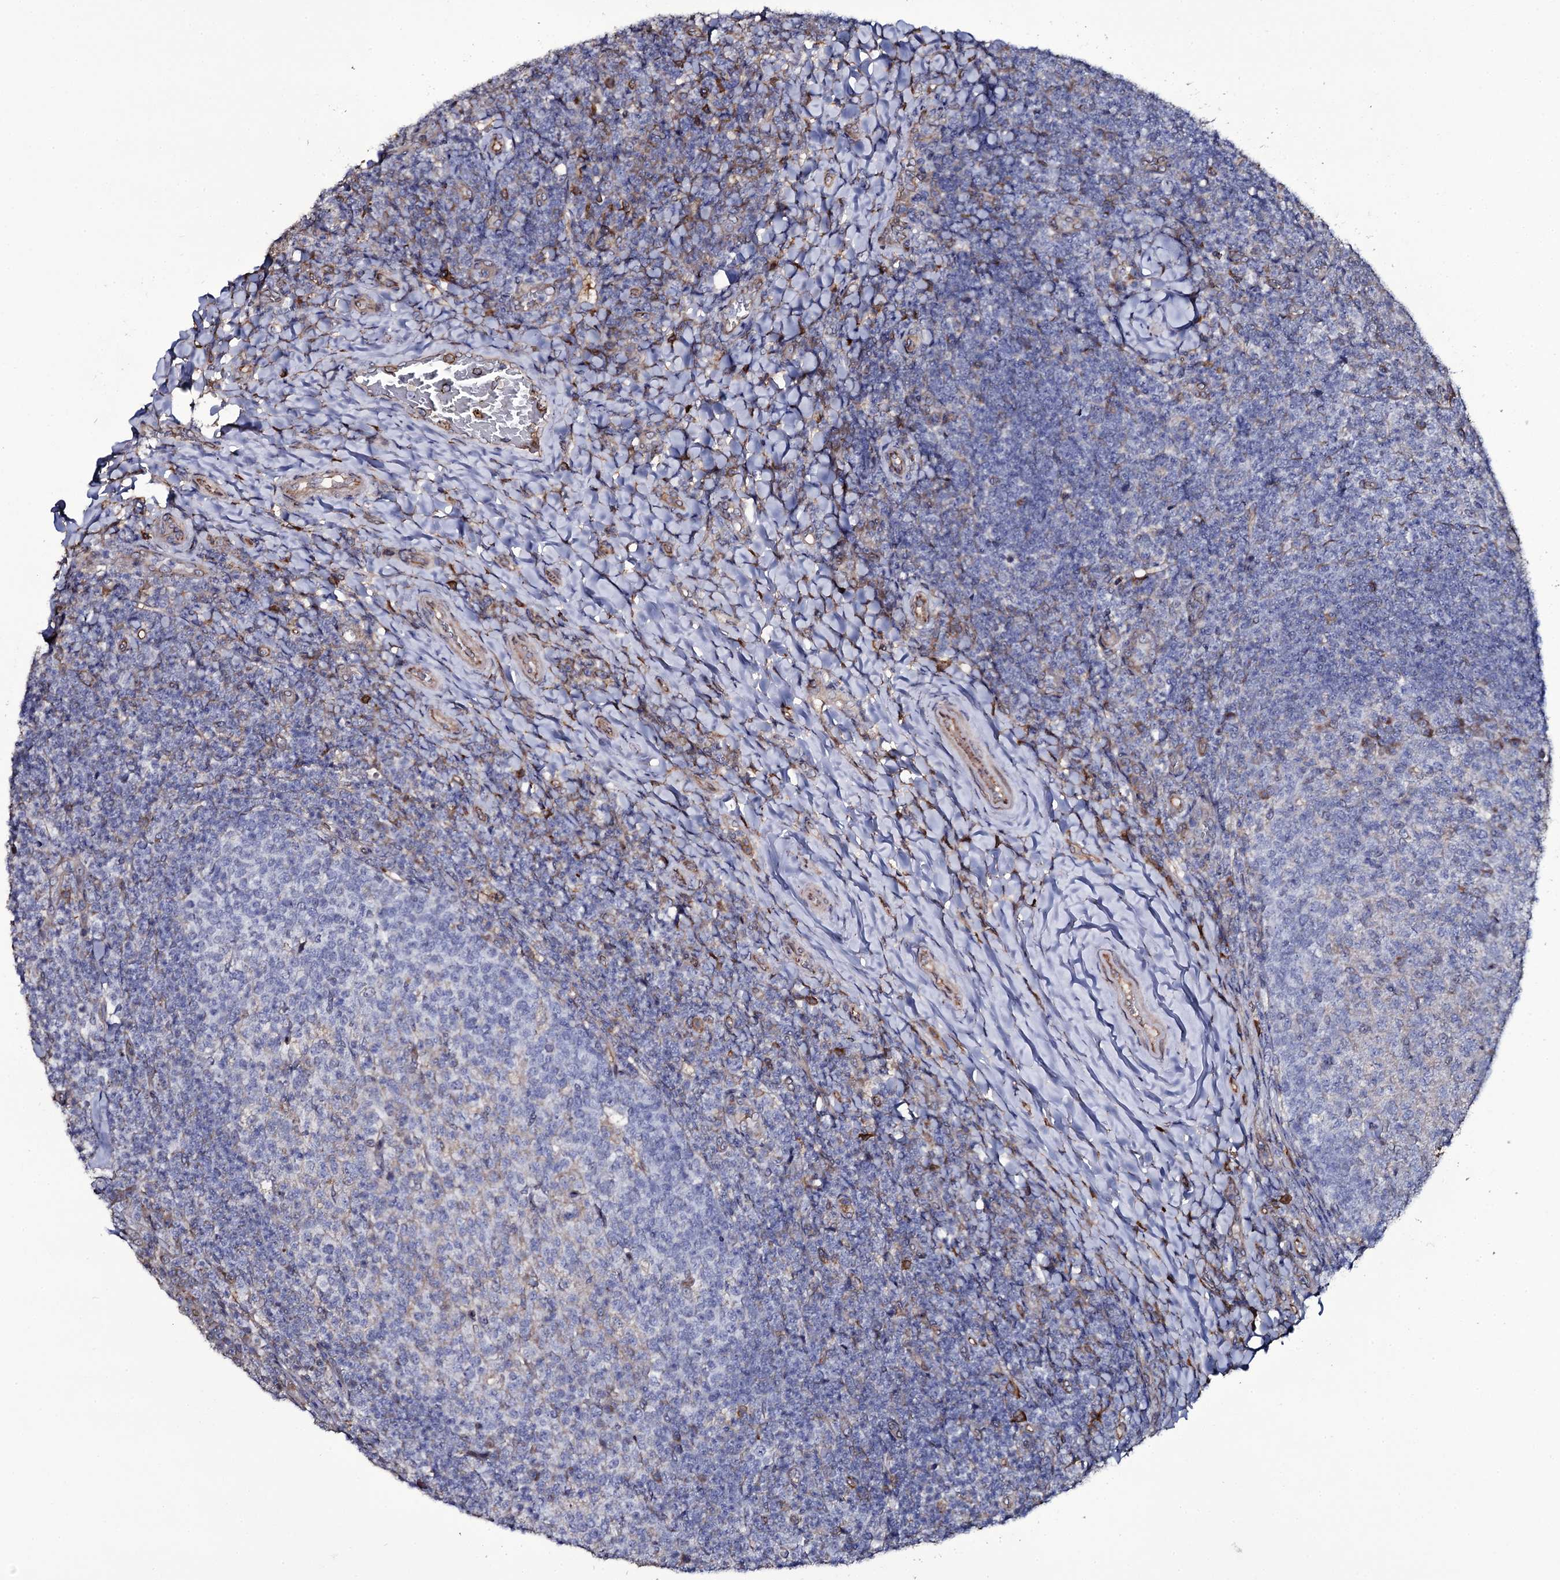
{"staining": {"intensity": "negative", "quantity": "none", "location": "none"}, "tissue": "tonsil", "cell_type": "Germinal center cells", "image_type": "normal", "snomed": [{"axis": "morphology", "description": "Normal tissue, NOS"}, {"axis": "topography", "description": "Tonsil"}], "caption": "DAB immunohistochemical staining of unremarkable tonsil displays no significant expression in germinal center cells.", "gene": "TTC23", "patient": {"sex": "female", "age": 10}}